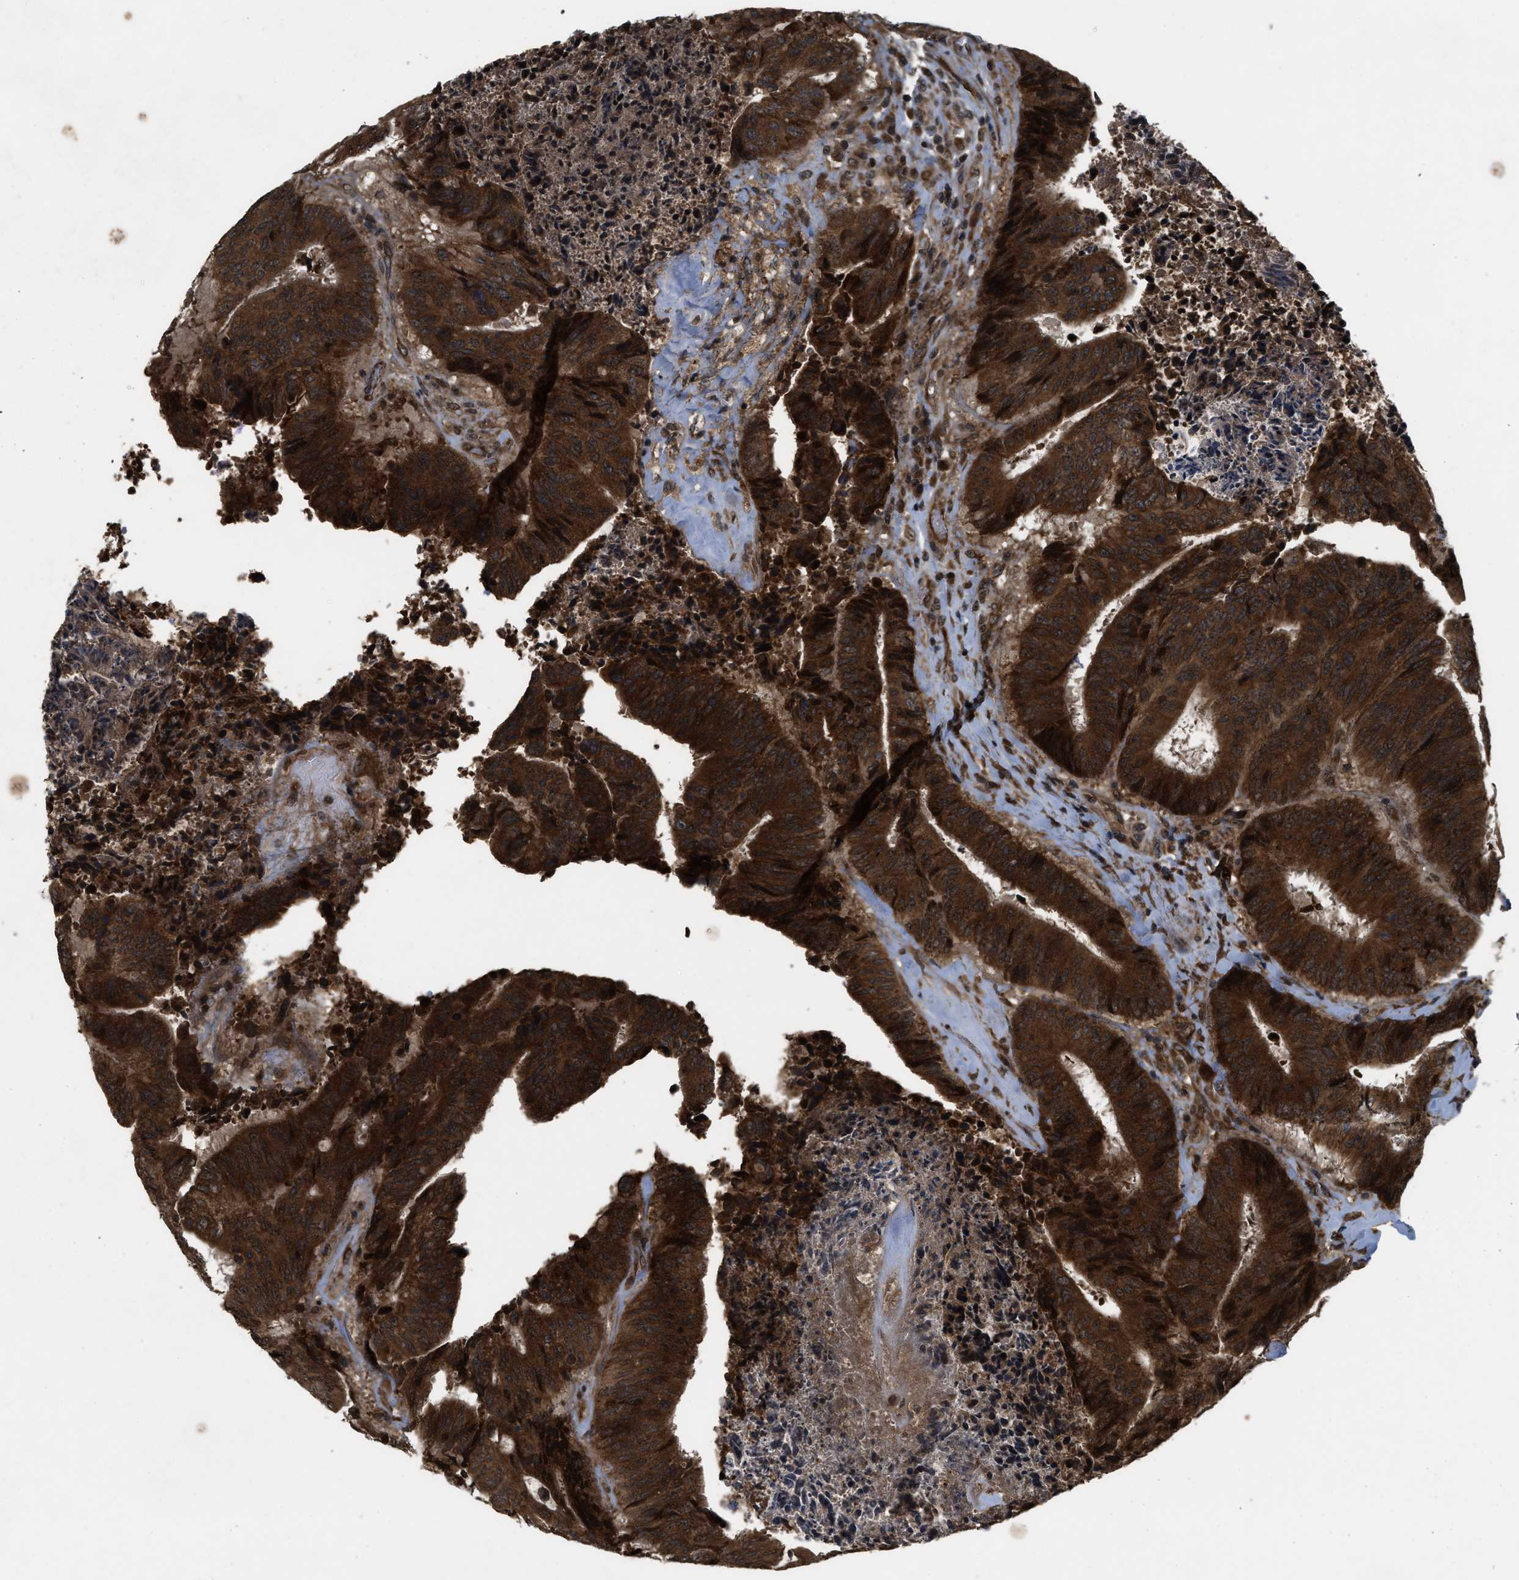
{"staining": {"intensity": "strong", "quantity": ">75%", "location": "cytoplasmic/membranous"}, "tissue": "colorectal cancer", "cell_type": "Tumor cells", "image_type": "cancer", "snomed": [{"axis": "morphology", "description": "Adenocarcinoma, NOS"}, {"axis": "topography", "description": "Rectum"}], "caption": "Colorectal adenocarcinoma stained with a brown dye shows strong cytoplasmic/membranous positive staining in about >75% of tumor cells.", "gene": "SPTLC1", "patient": {"sex": "male", "age": 72}}